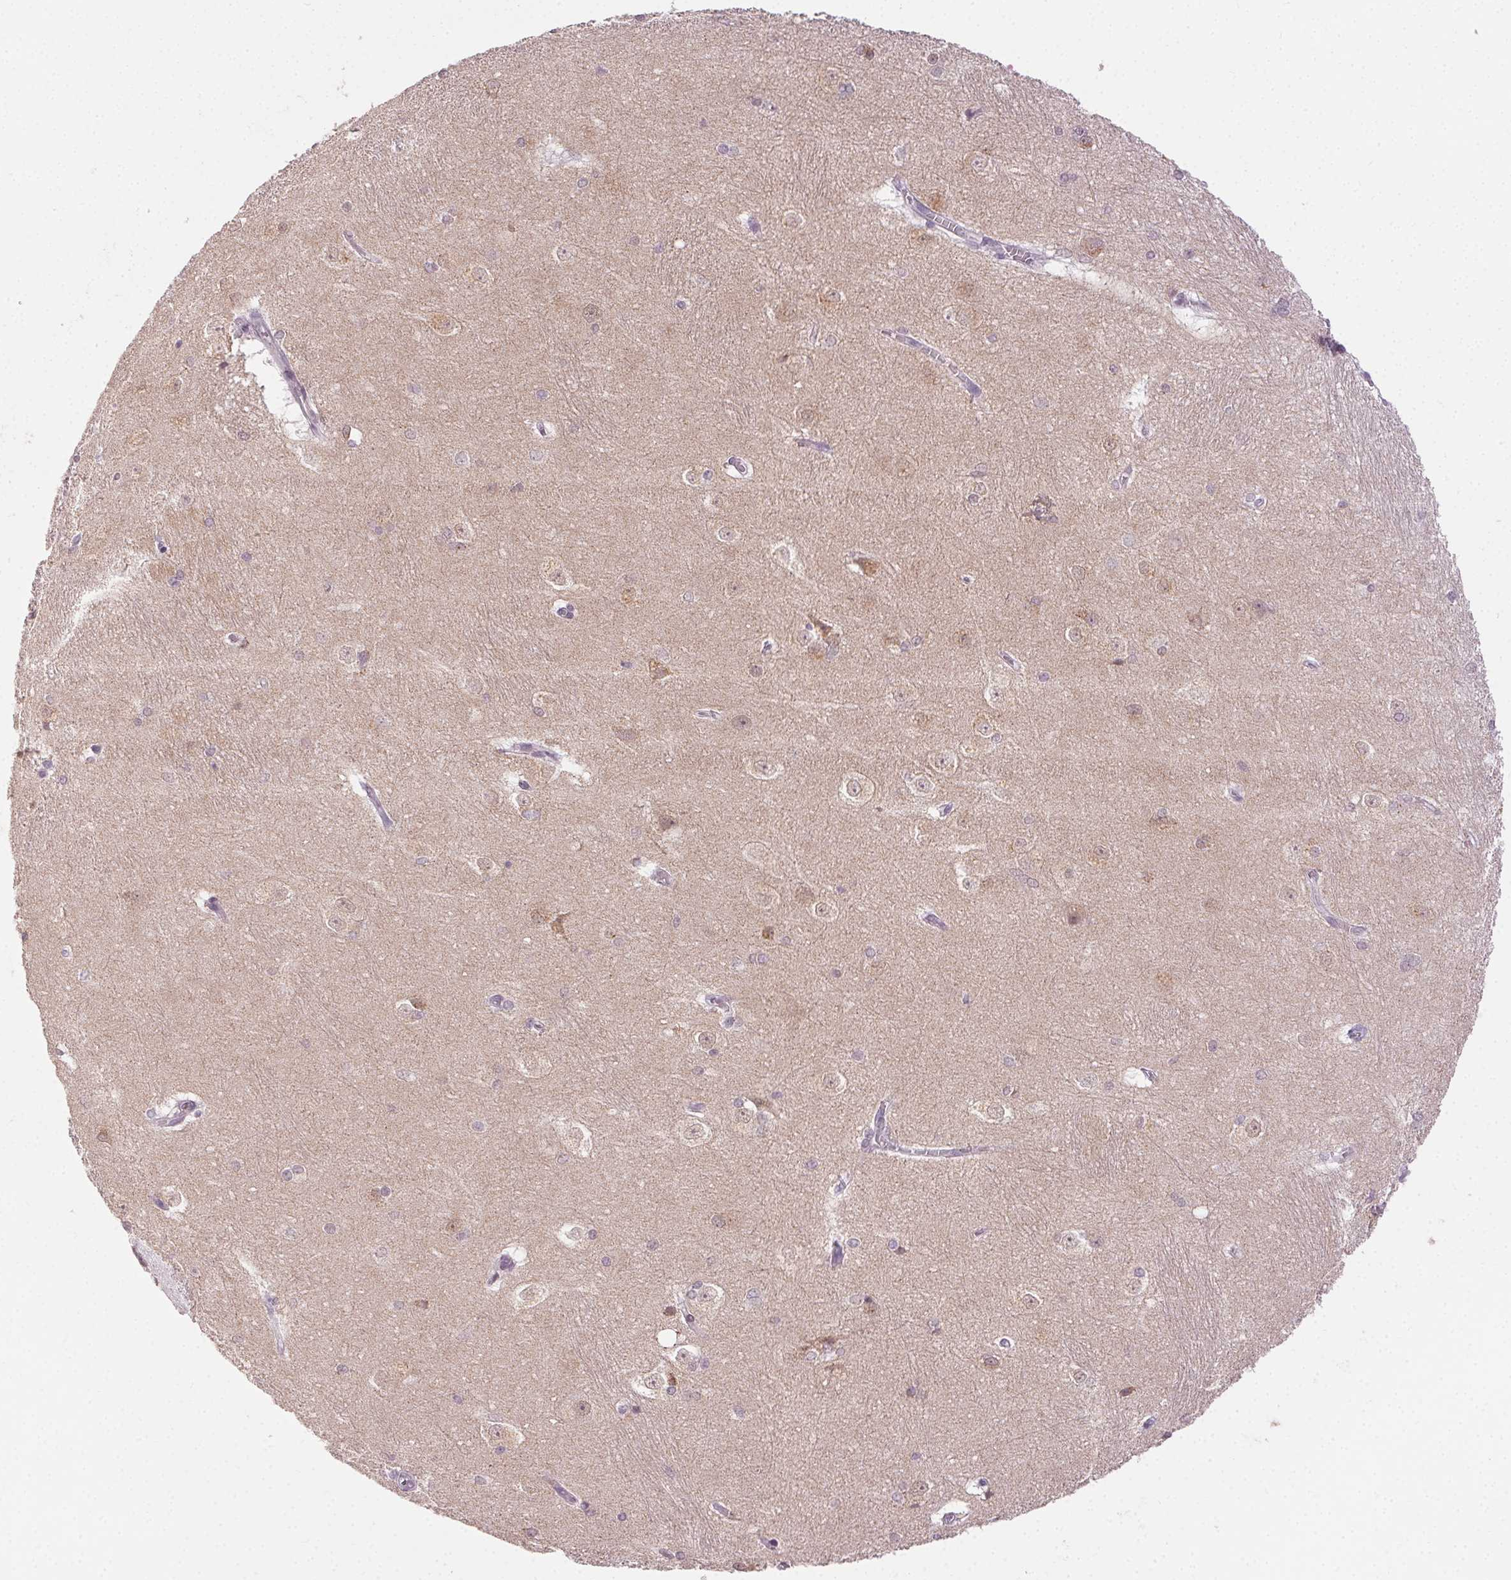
{"staining": {"intensity": "negative", "quantity": "none", "location": "none"}, "tissue": "hippocampus", "cell_type": "Glial cells", "image_type": "normal", "snomed": [{"axis": "morphology", "description": "Normal tissue, NOS"}, {"axis": "topography", "description": "Cerebral cortex"}, {"axis": "topography", "description": "Hippocampus"}], "caption": "Immunohistochemistry of normal human hippocampus shows no expression in glial cells.", "gene": "FAM168A", "patient": {"sex": "female", "age": 19}}